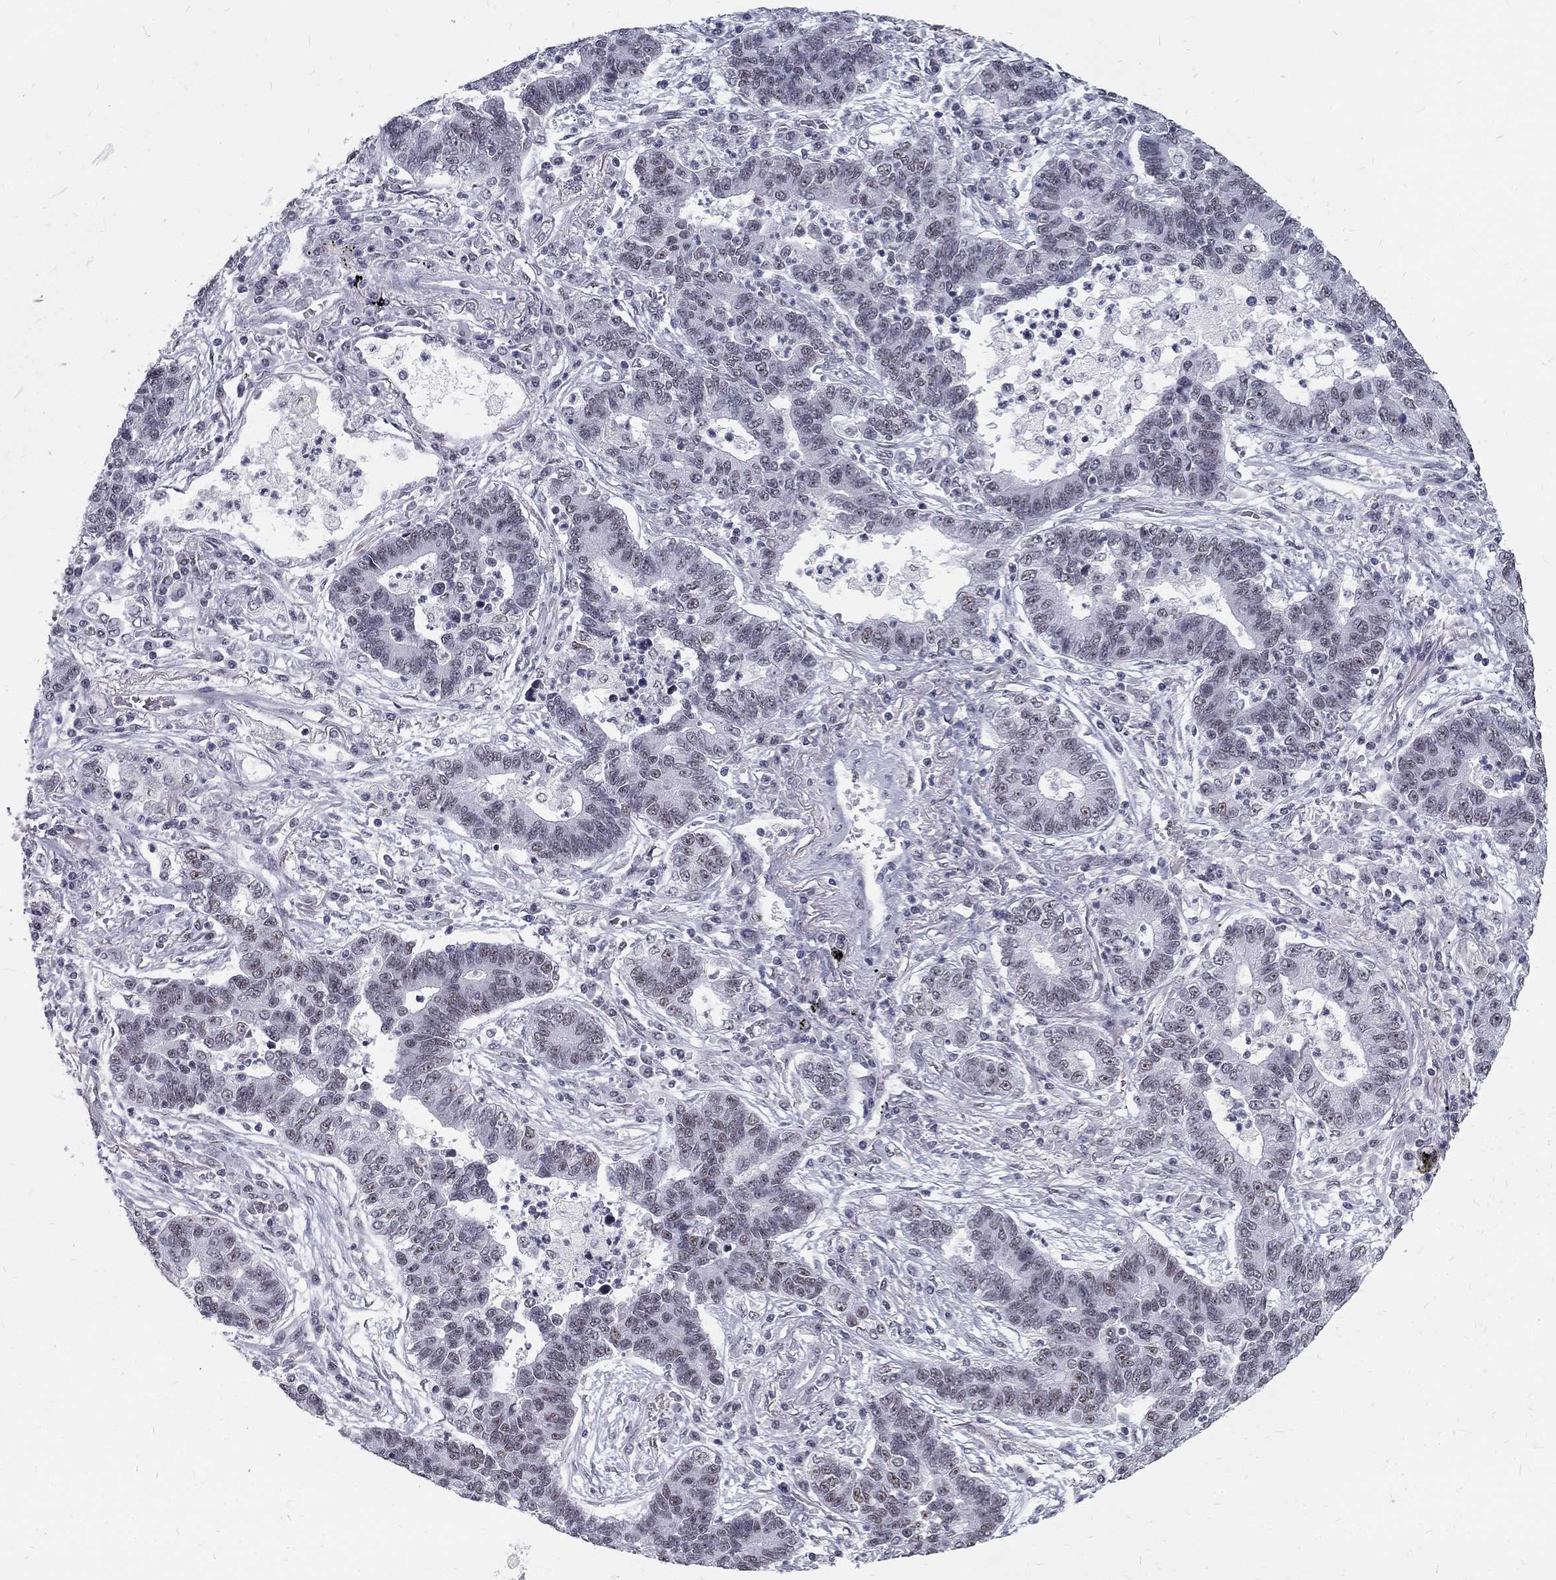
{"staining": {"intensity": "negative", "quantity": "none", "location": "none"}, "tissue": "lung cancer", "cell_type": "Tumor cells", "image_type": "cancer", "snomed": [{"axis": "morphology", "description": "Adenocarcinoma, NOS"}, {"axis": "topography", "description": "Lung"}], "caption": "A high-resolution histopathology image shows immunohistochemistry staining of lung cancer (adenocarcinoma), which exhibits no significant positivity in tumor cells.", "gene": "SNORC", "patient": {"sex": "female", "age": 57}}